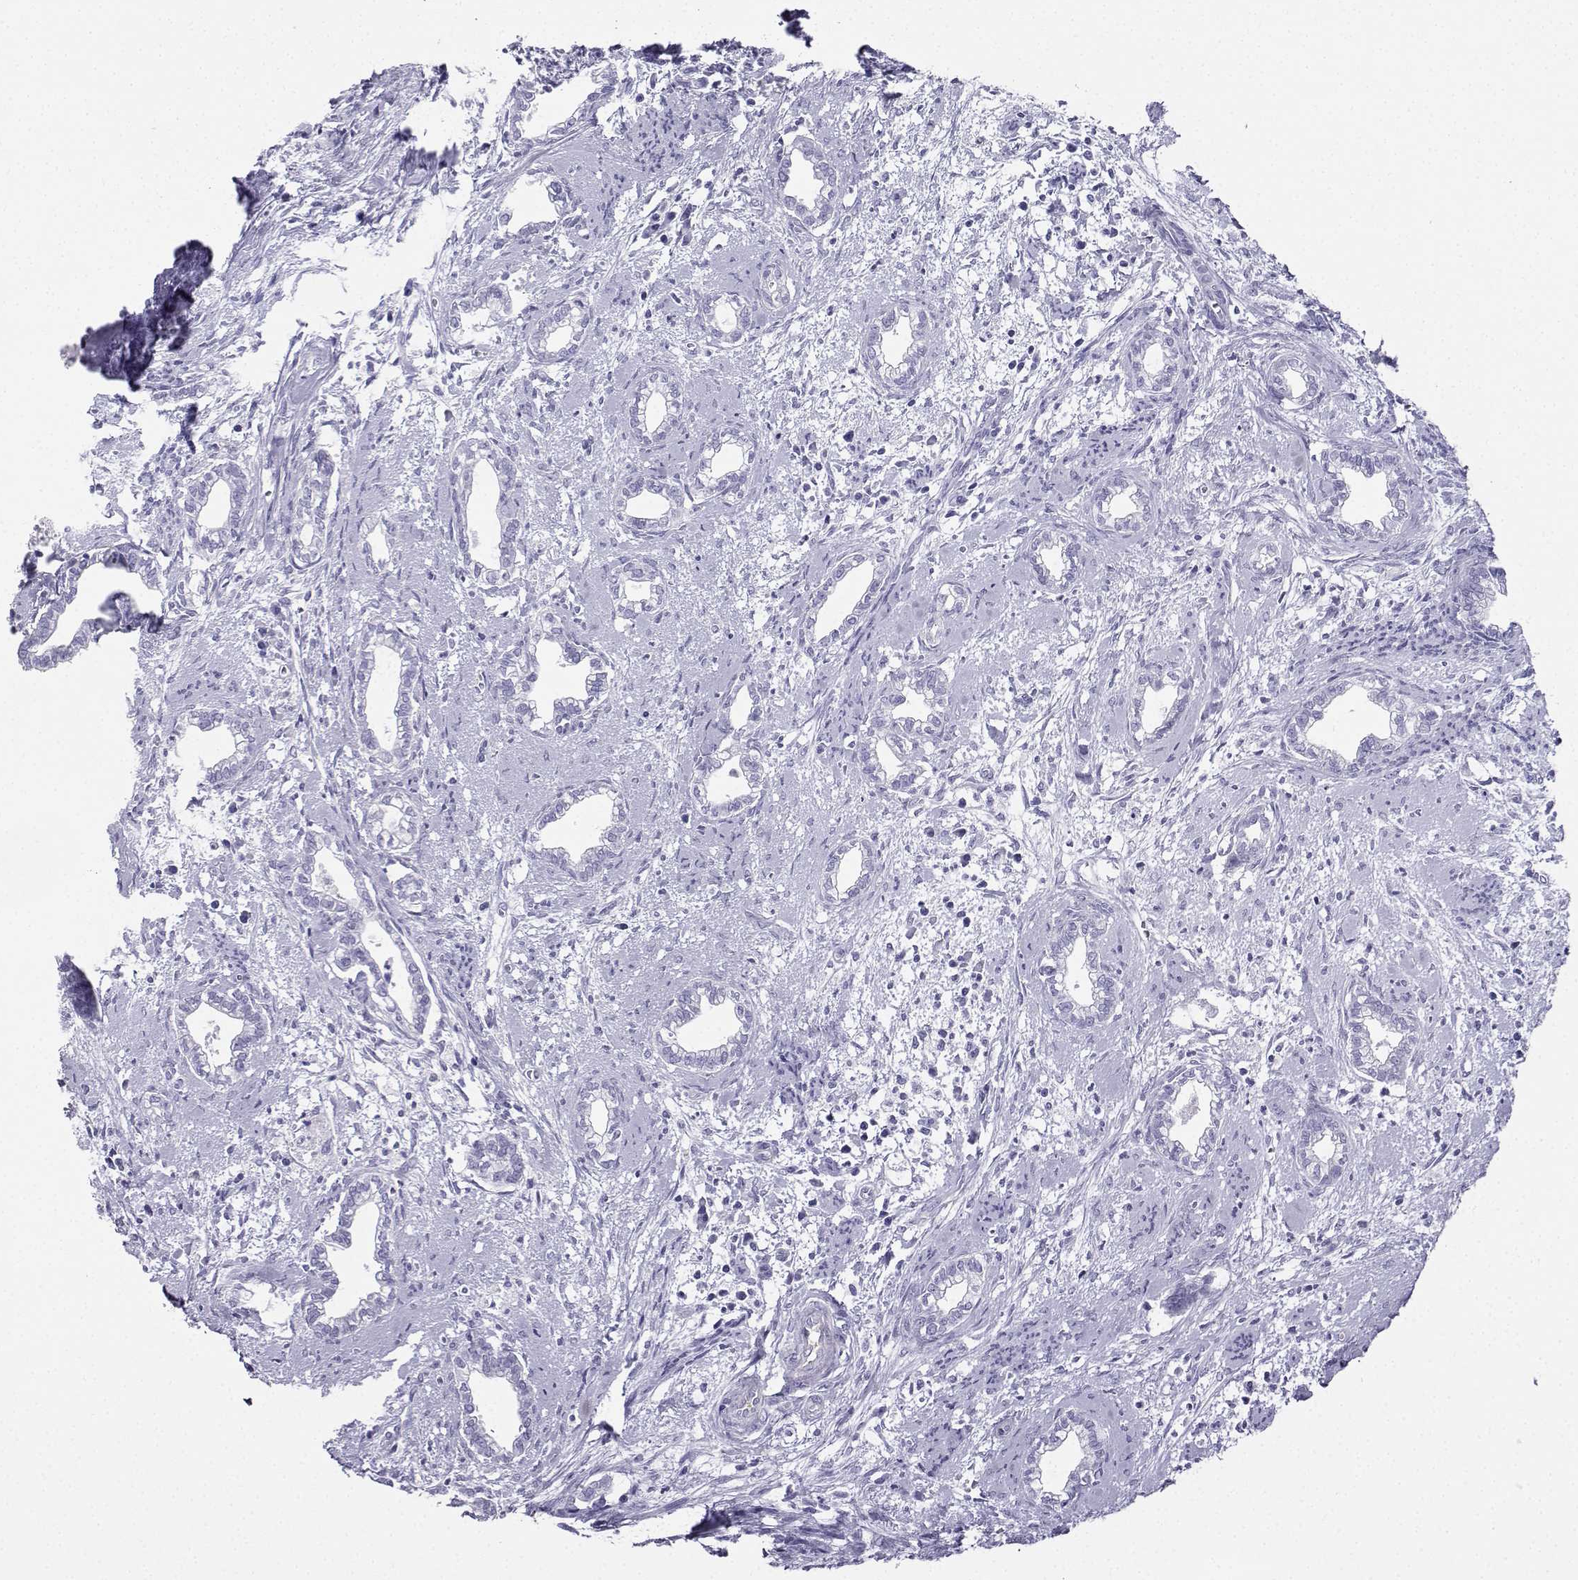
{"staining": {"intensity": "negative", "quantity": "none", "location": "none"}, "tissue": "cervical cancer", "cell_type": "Tumor cells", "image_type": "cancer", "snomed": [{"axis": "morphology", "description": "Adenocarcinoma, NOS"}, {"axis": "topography", "description": "Cervix"}], "caption": "Tumor cells are negative for brown protein staining in cervical adenocarcinoma.", "gene": "CD109", "patient": {"sex": "female", "age": 62}}